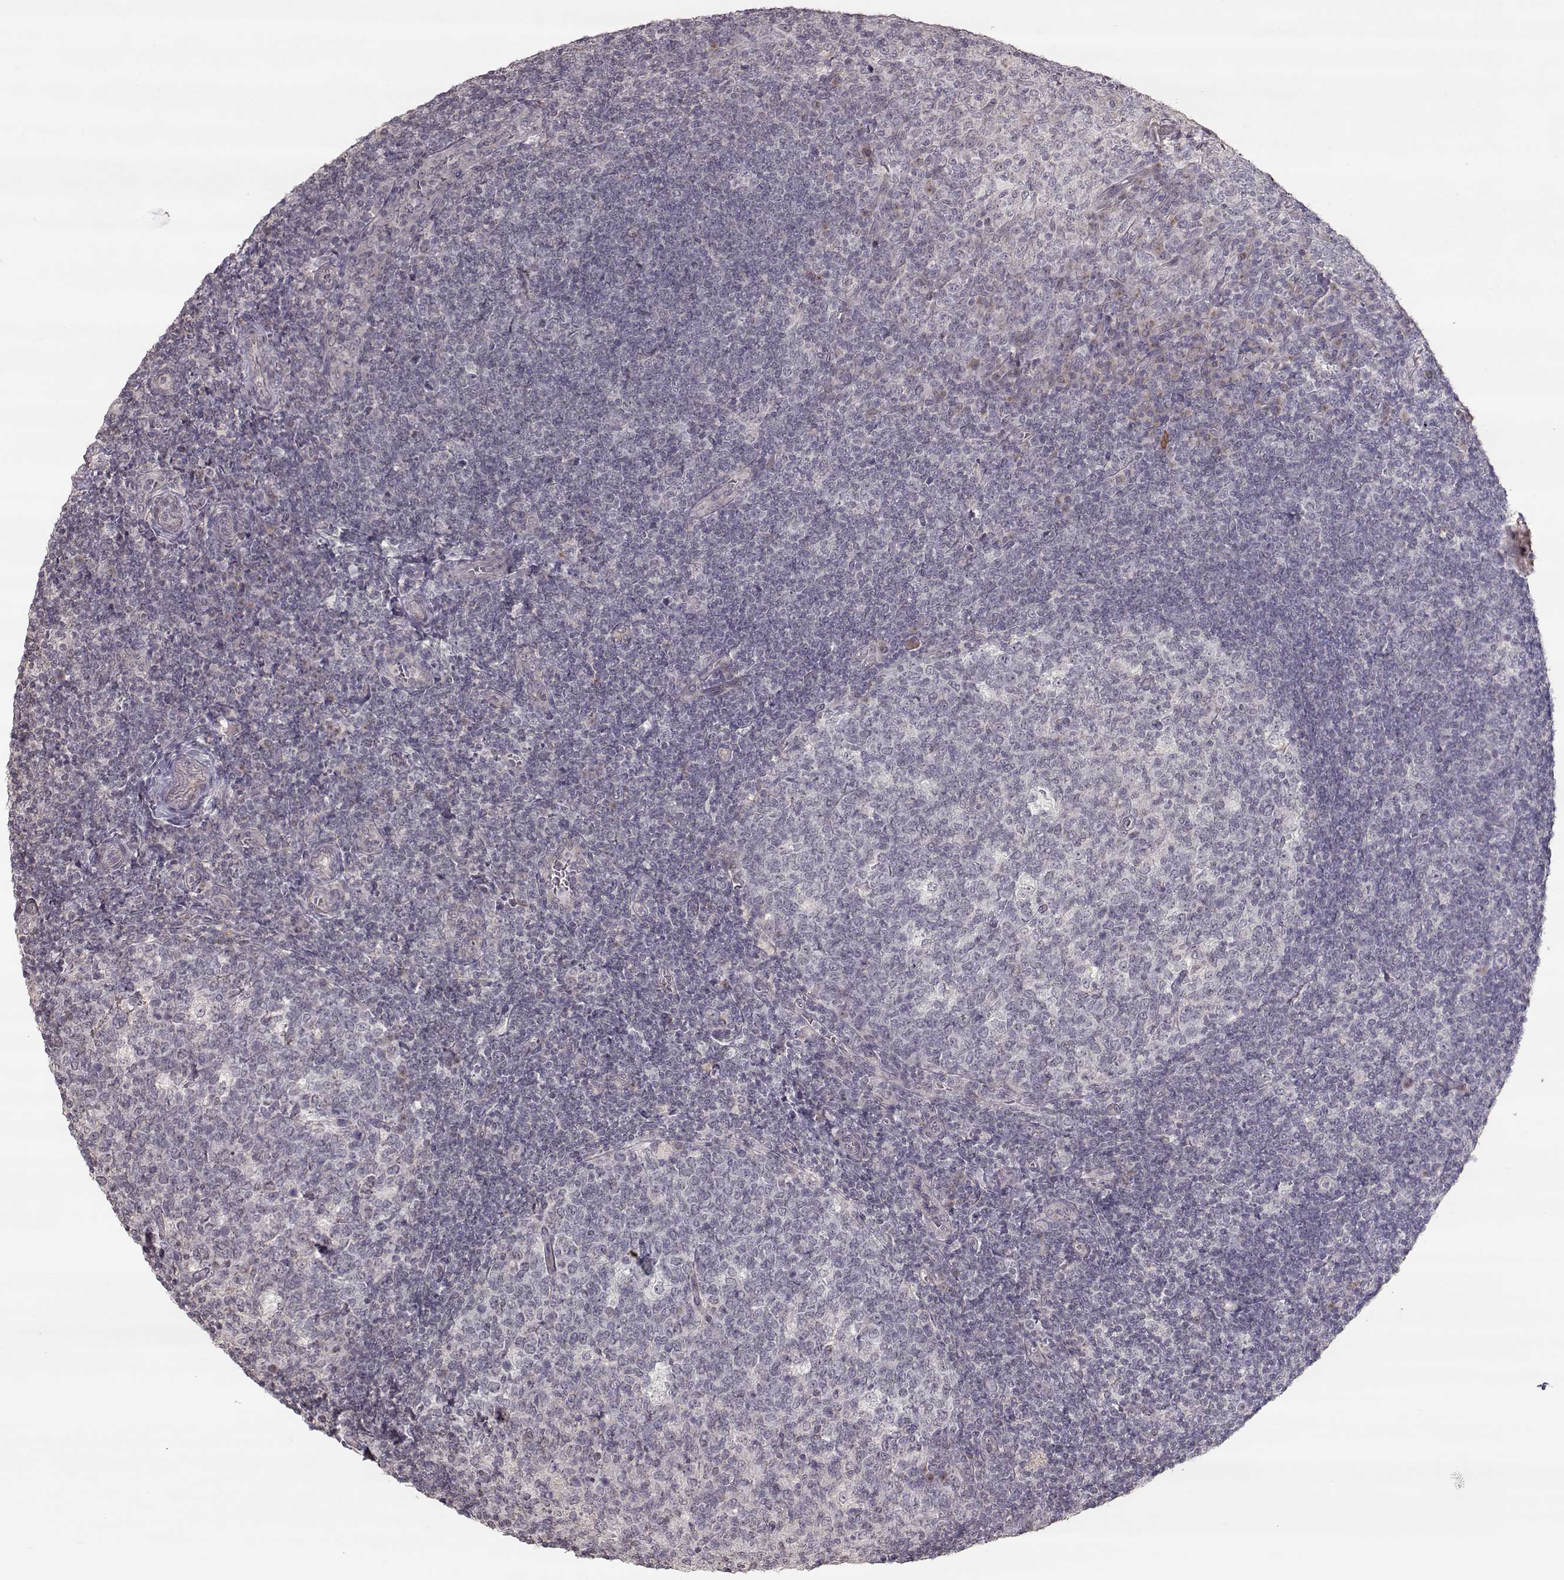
{"staining": {"intensity": "negative", "quantity": "none", "location": "none"}, "tissue": "tonsil", "cell_type": "Germinal center cells", "image_type": "normal", "snomed": [{"axis": "morphology", "description": "Normal tissue, NOS"}, {"axis": "topography", "description": "Tonsil"}], "caption": "IHC histopathology image of unremarkable tonsil: tonsil stained with DAB displays no significant protein expression in germinal center cells.", "gene": "PNMT", "patient": {"sex": "female", "age": 12}}